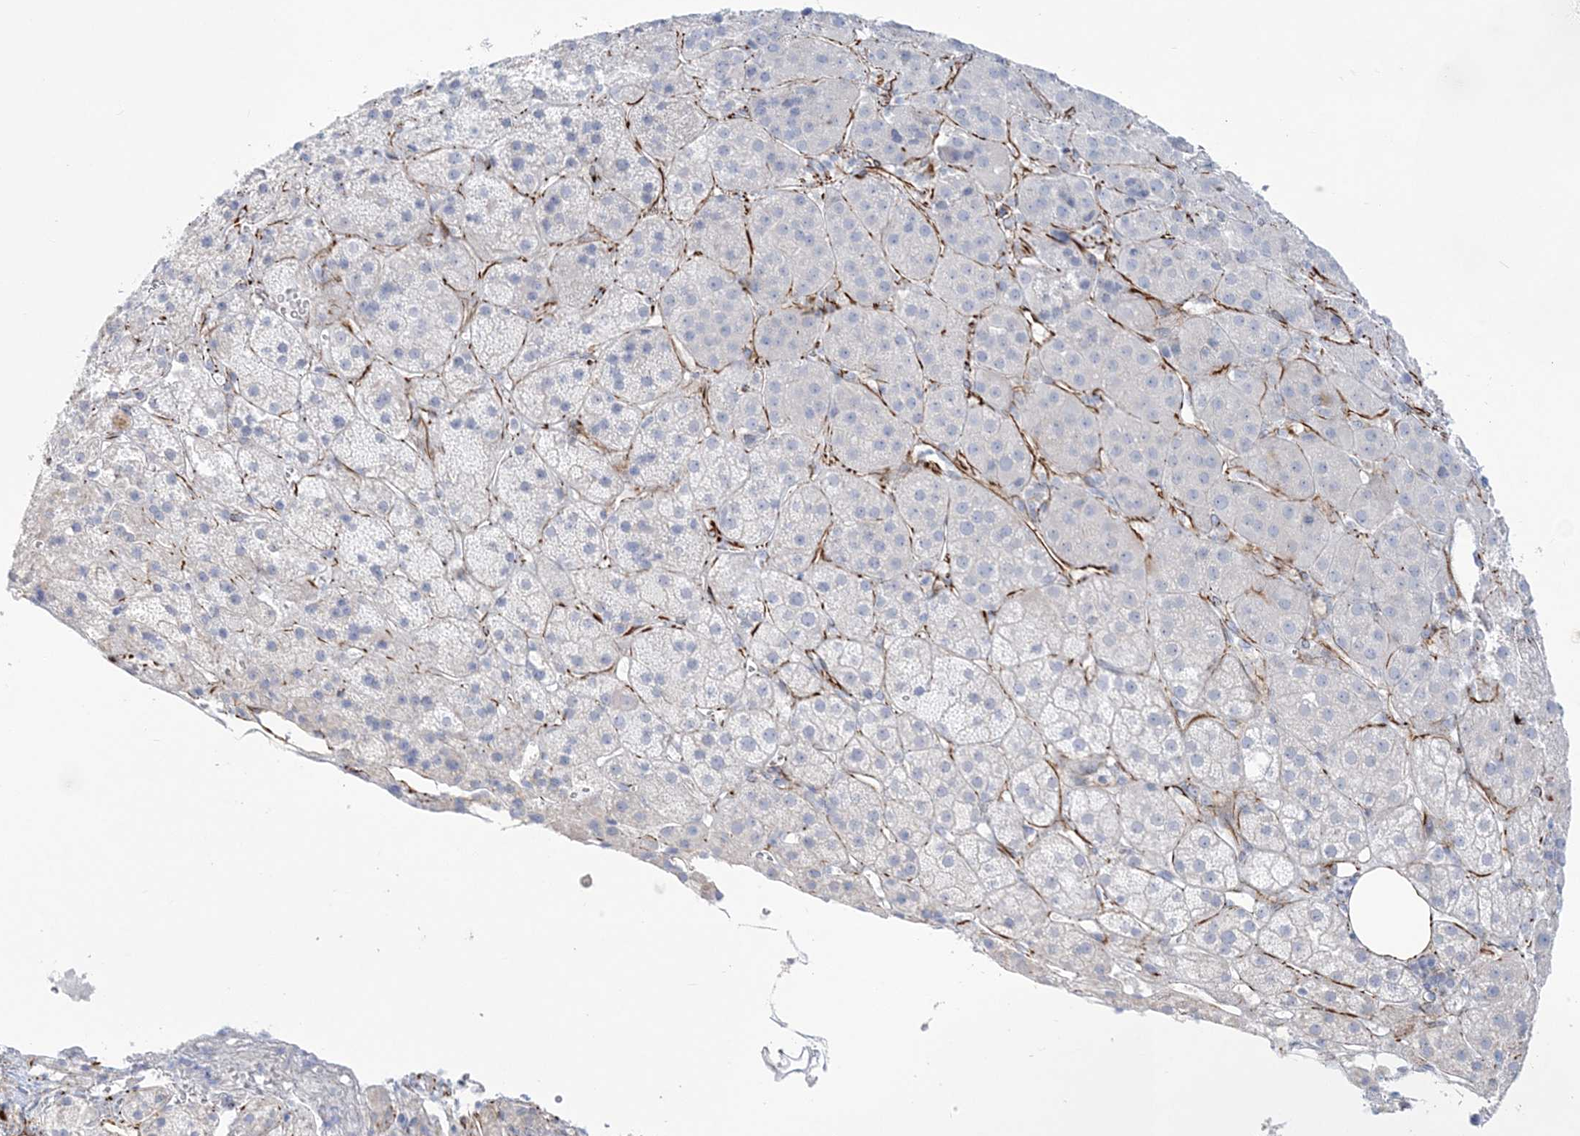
{"staining": {"intensity": "negative", "quantity": "none", "location": "none"}, "tissue": "adrenal gland", "cell_type": "Glandular cells", "image_type": "normal", "snomed": [{"axis": "morphology", "description": "Normal tissue, NOS"}, {"axis": "topography", "description": "Adrenal gland"}], "caption": "DAB immunohistochemical staining of unremarkable adrenal gland exhibits no significant staining in glandular cells.", "gene": "PPIL6", "patient": {"sex": "female", "age": 57}}